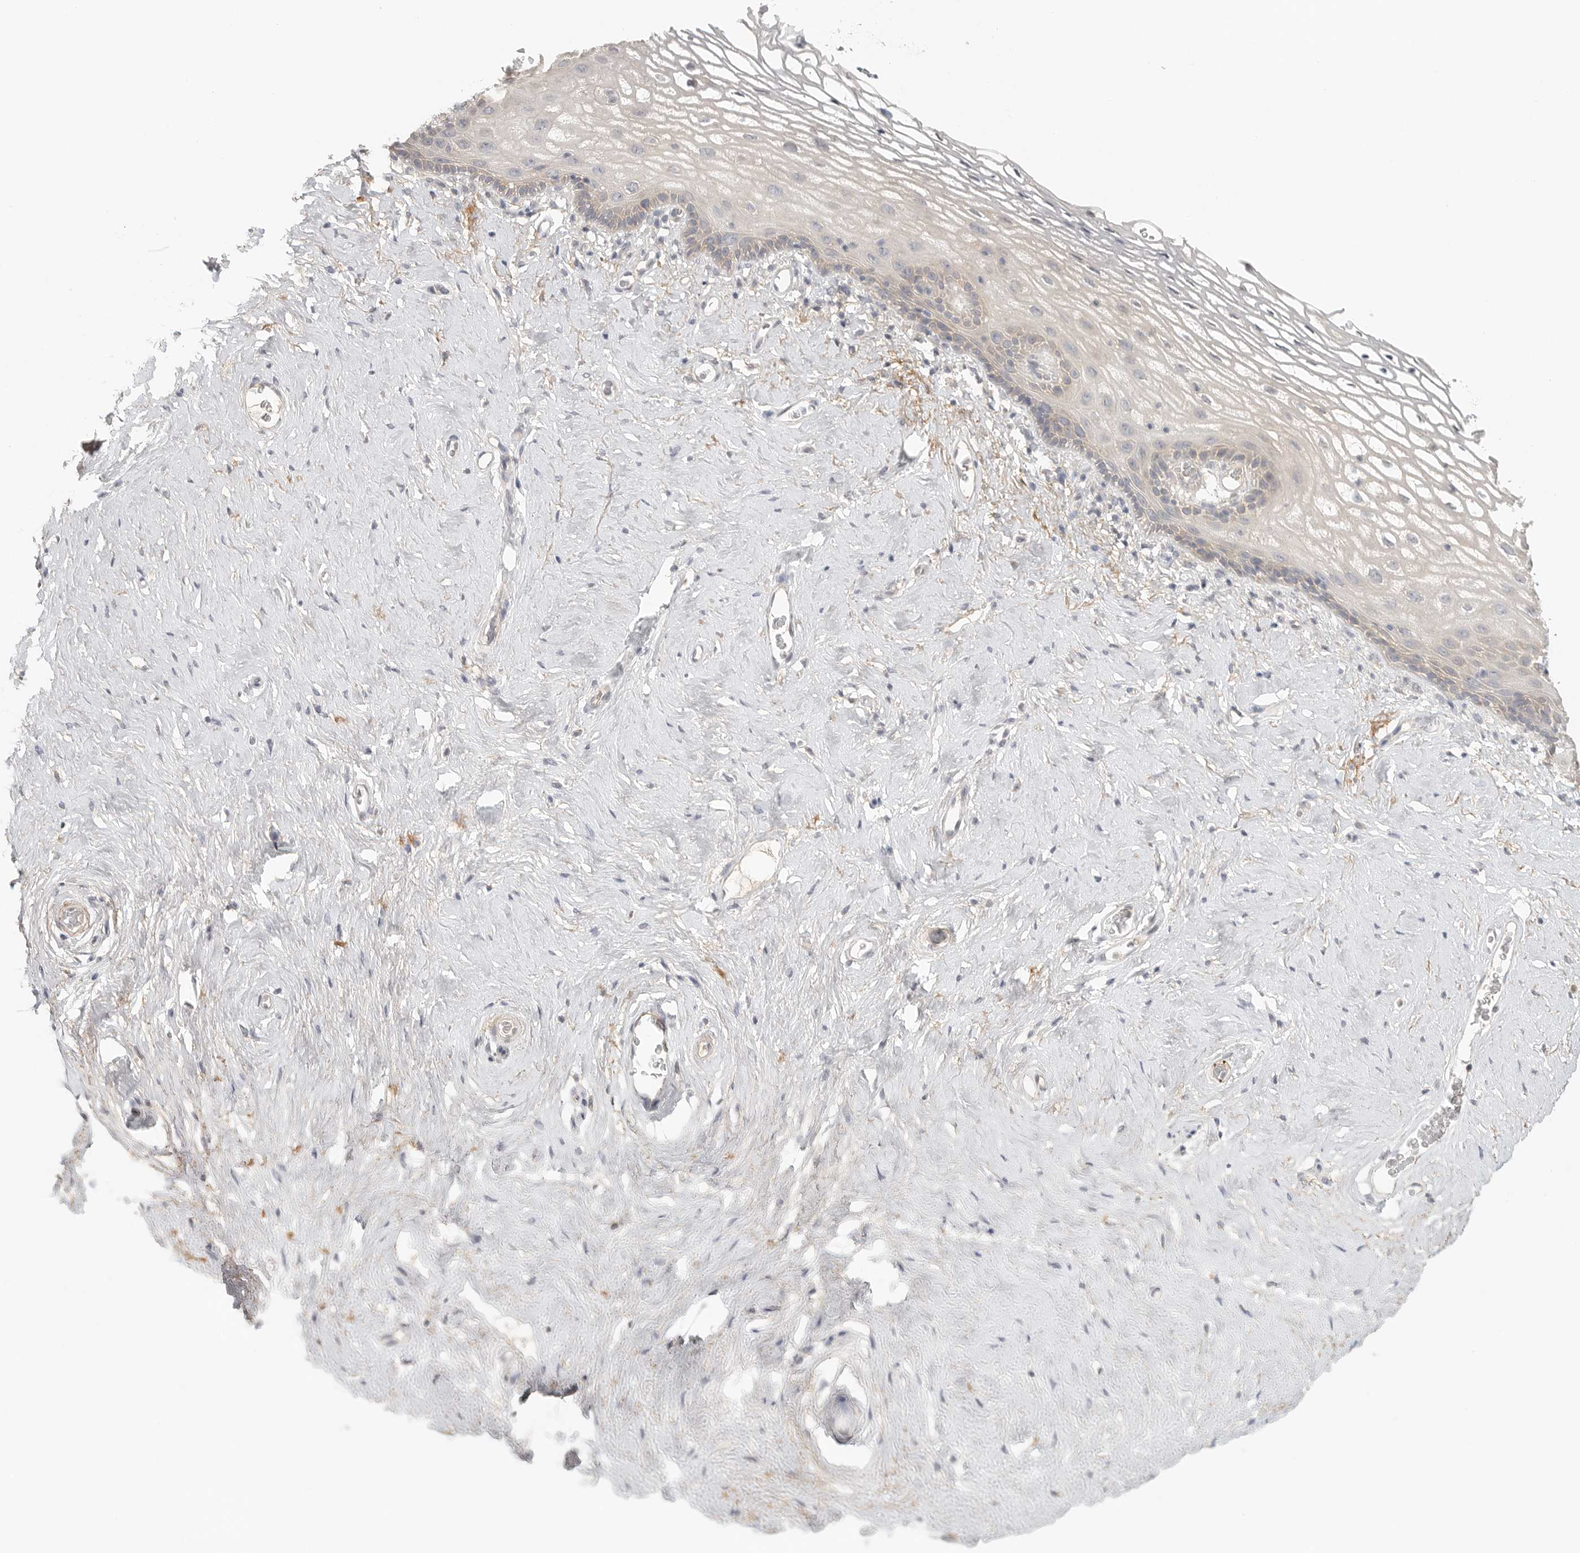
{"staining": {"intensity": "weak", "quantity": "<25%", "location": "cytoplasmic/membranous"}, "tissue": "vagina", "cell_type": "Squamous epithelial cells", "image_type": "normal", "snomed": [{"axis": "morphology", "description": "Normal tissue, NOS"}, {"axis": "morphology", "description": "Adenocarcinoma, NOS"}, {"axis": "topography", "description": "Rectum"}, {"axis": "topography", "description": "Vagina"}], "caption": "Squamous epithelial cells are negative for protein expression in benign human vagina.", "gene": "HDAC6", "patient": {"sex": "female", "age": 71}}